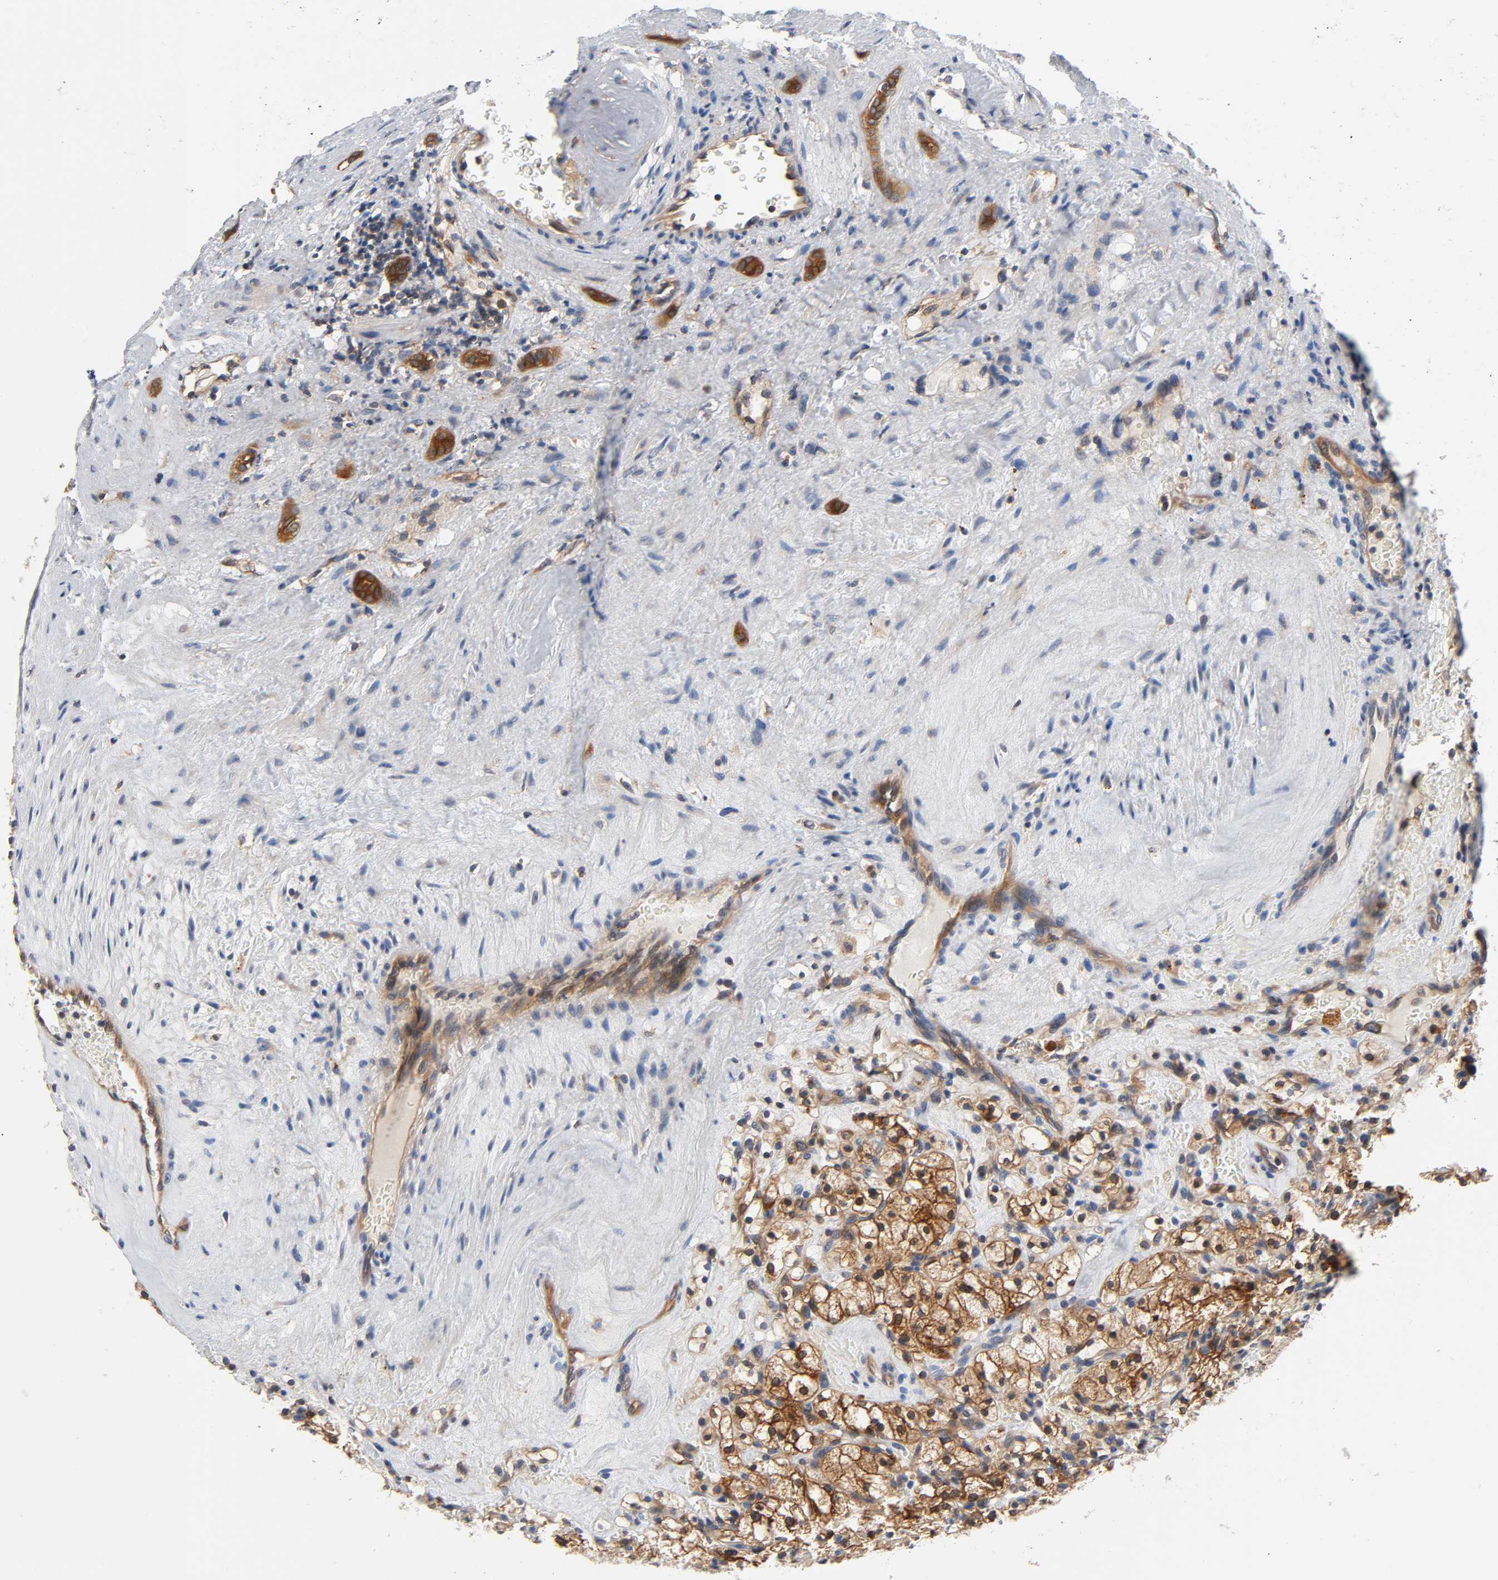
{"staining": {"intensity": "strong", "quantity": ">75%", "location": "cytoplasmic/membranous,nuclear"}, "tissue": "renal cancer", "cell_type": "Tumor cells", "image_type": "cancer", "snomed": [{"axis": "morphology", "description": "Adenocarcinoma, NOS"}, {"axis": "topography", "description": "Kidney"}], "caption": "Protein expression analysis of human renal cancer (adenocarcinoma) reveals strong cytoplasmic/membranous and nuclear staining in approximately >75% of tumor cells.", "gene": "PRKAB1", "patient": {"sex": "female", "age": 83}}